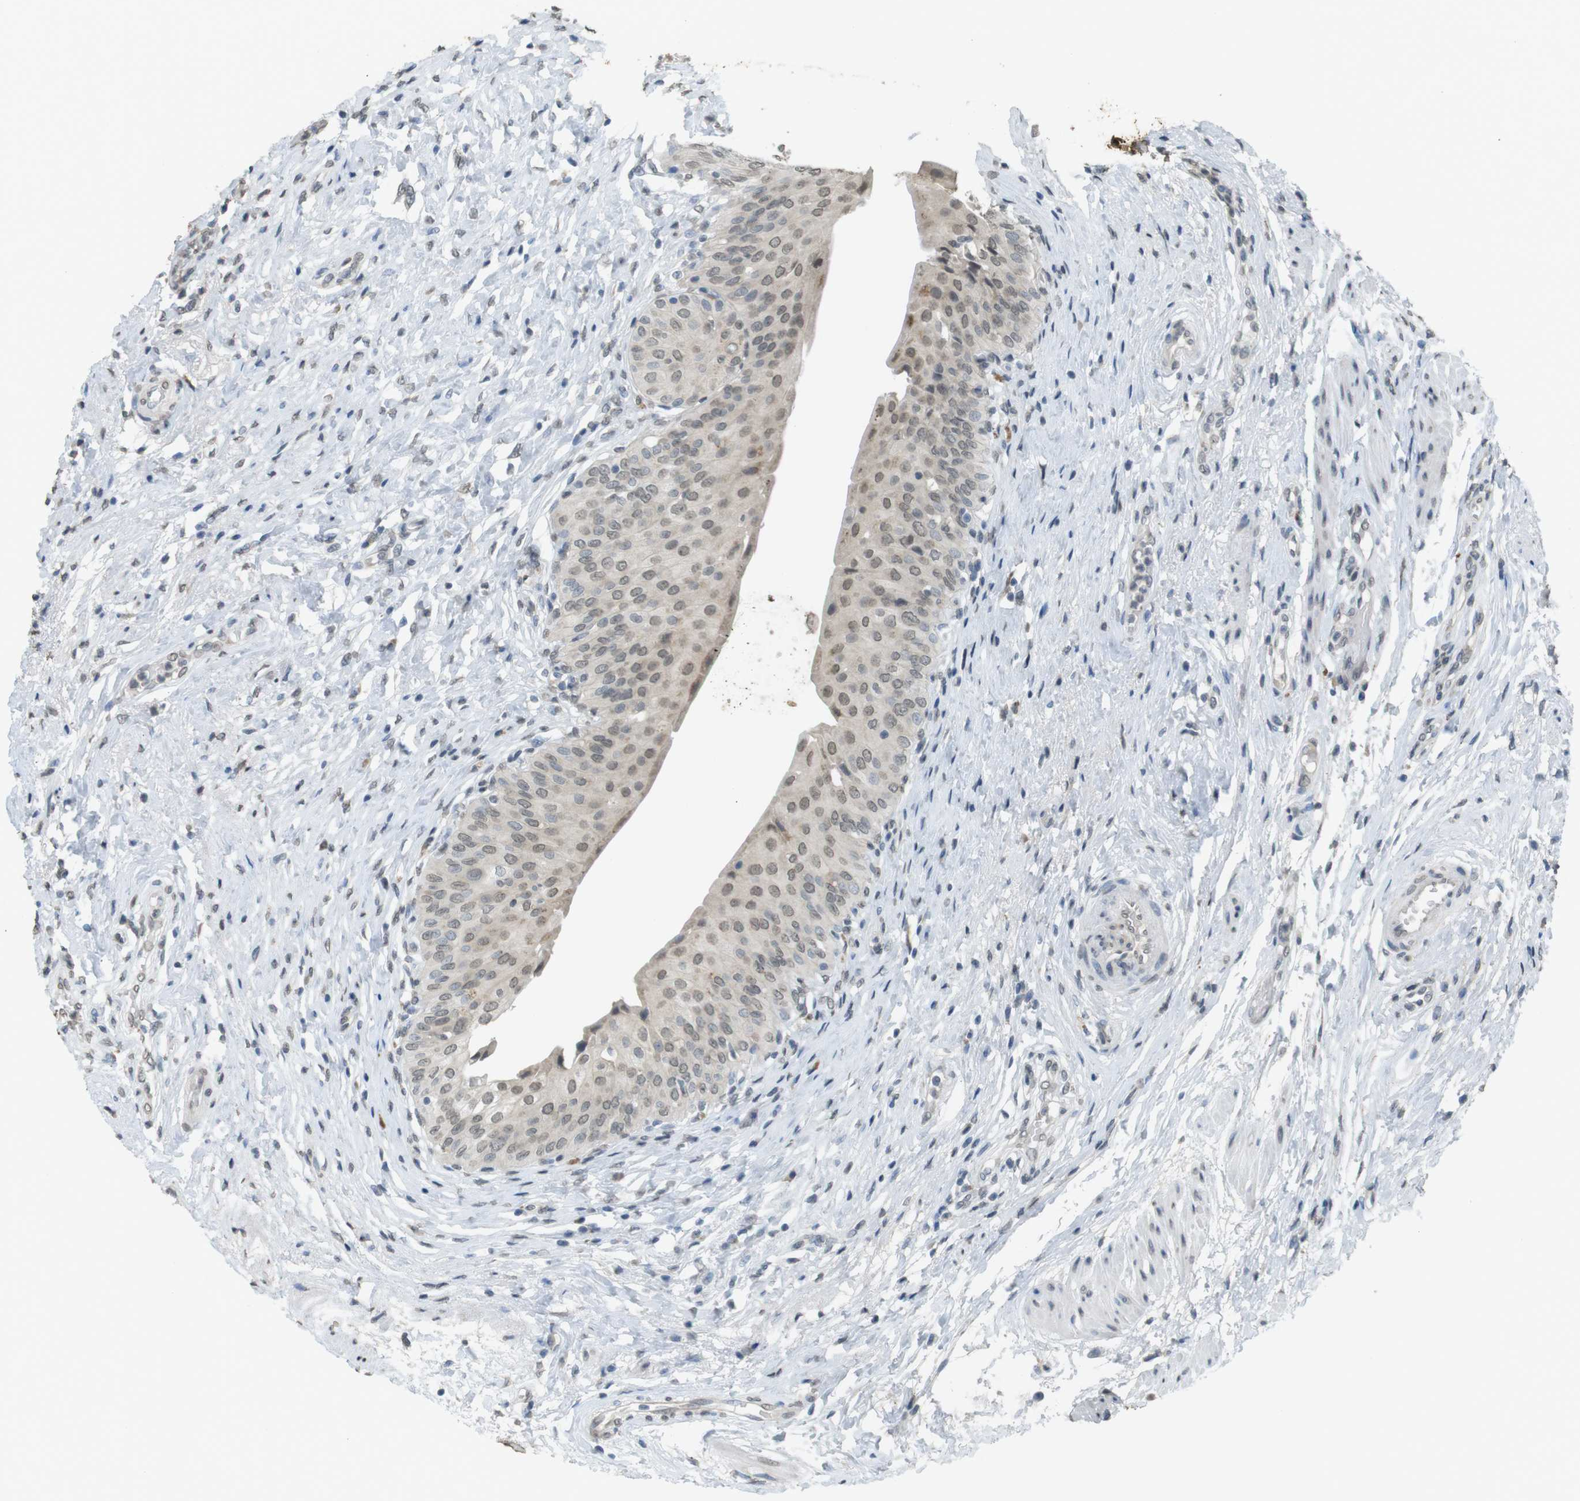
{"staining": {"intensity": "weak", "quantity": ">75%", "location": "cytoplasmic/membranous,nuclear"}, "tissue": "urinary bladder", "cell_type": "Urothelial cells", "image_type": "normal", "snomed": [{"axis": "morphology", "description": "Normal tissue, NOS"}, {"axis": "morphology", "description": "Urothelial carcinoma, High grade"}, {"axis": "topography", "description": "Urinary bladder"}], "caption": "Immunohistochemistry staining of normal urinary bladder, which shows low levels of weak cytoplasmic/membranous,nuclear positivity in about >75% of urothelial cells indicating weak cytoplasmic/membranous,nuclear protein staining. The staining was performed using DAB (brown) for protein detection and nuclei were counterstained in hematoxylin (blue).", "gene": "FZD10", "patient": {"sex": "male", "age": 46}}